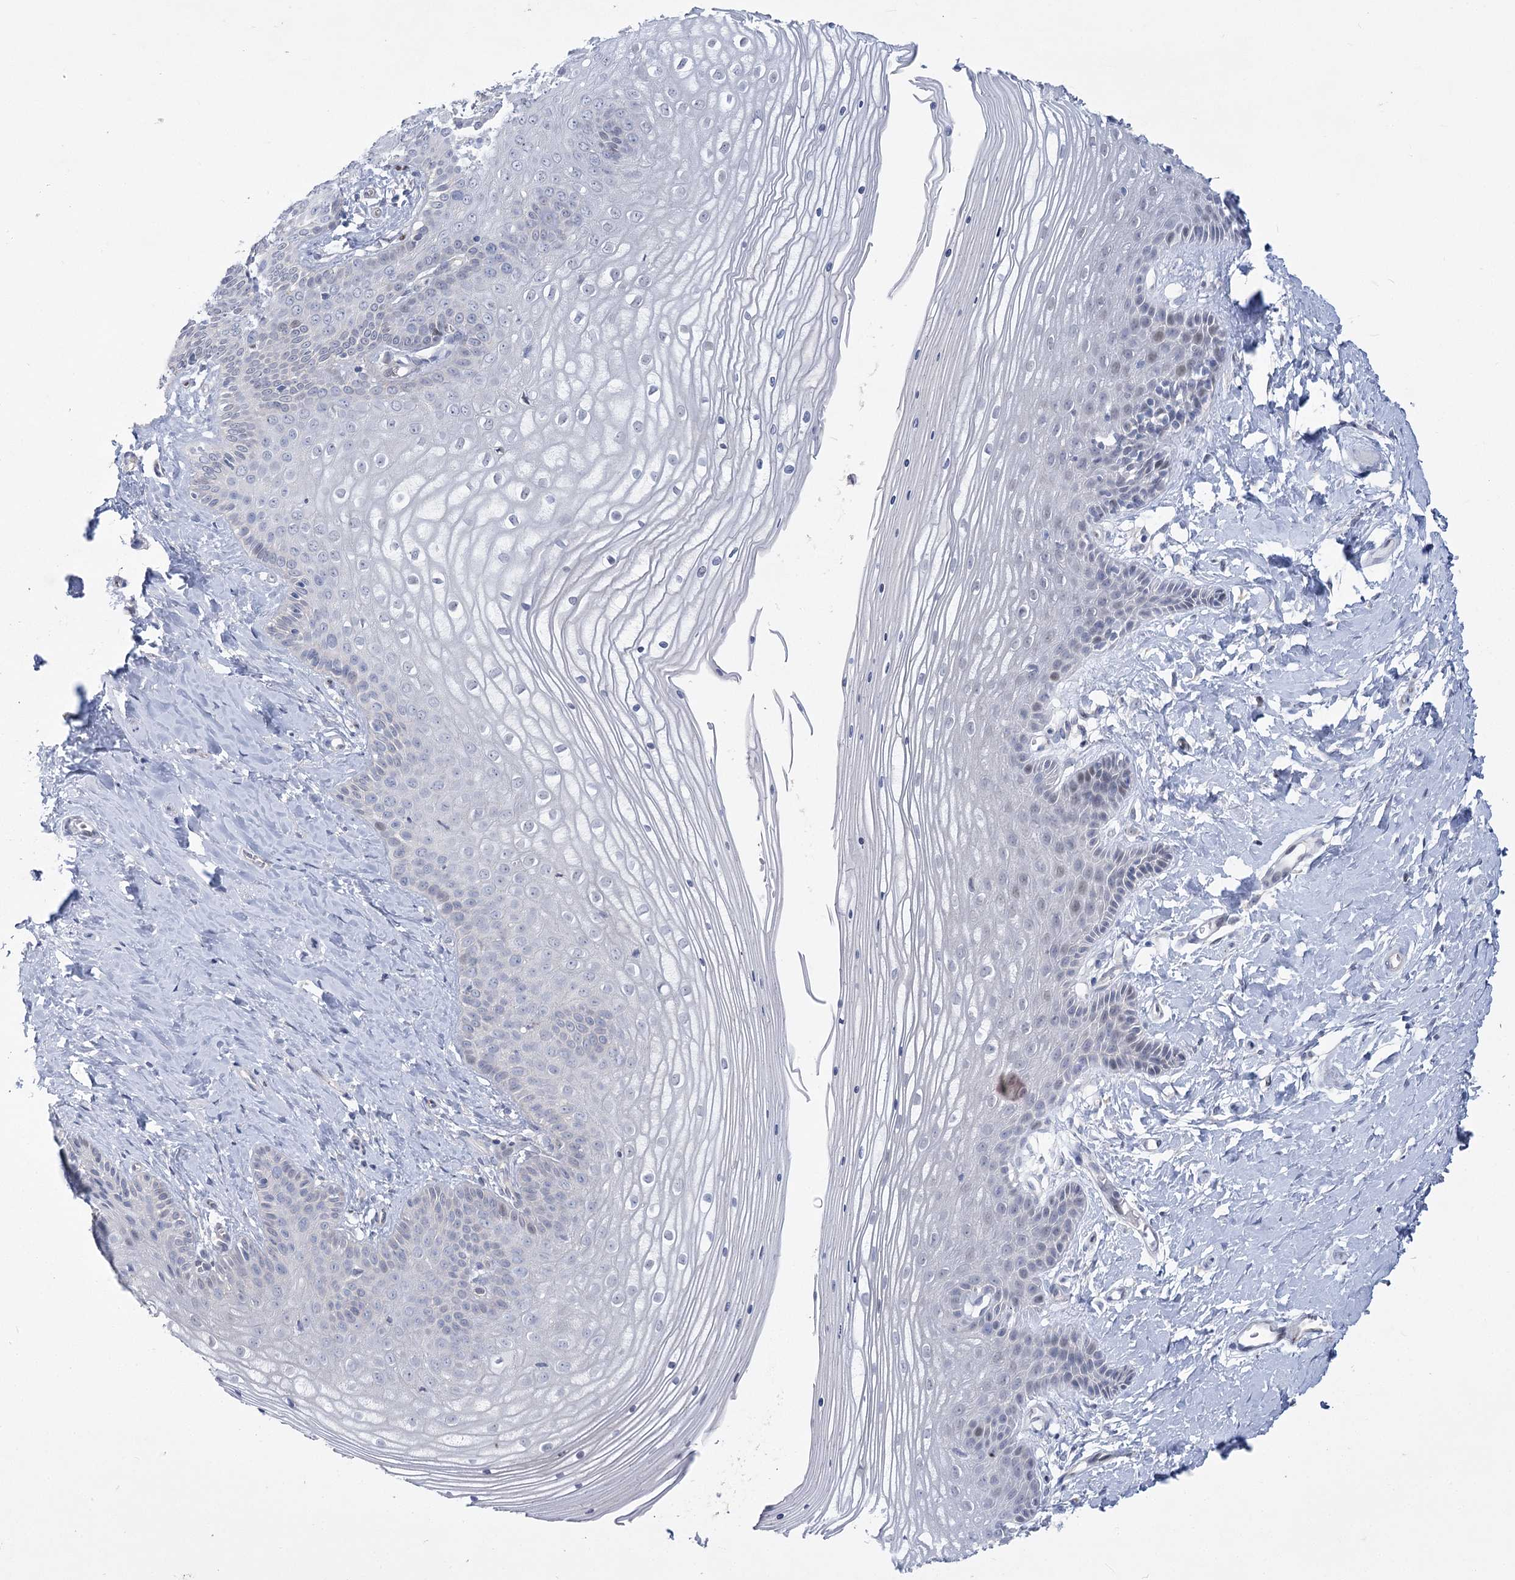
{"staining": {"intensity": "negative", "quantity": "none", "location": "none"}, "tissue": "vagina", "cell_type": "Squamous epithelial cells", "image_type": "normal", "snomed": [{"axis": "morphology", "description": "Normal tissue, NOS"}, {"axis": "topography", "description": "Vagina"}, {"axis": "topography", "description": "Cervix"}], "caption": "A micrograph of vagina stained for a protein demonstrates no brown staining in squamous epithelial cells. (DAB (3,3'-diaminobenzidine) immunohistochemistry, high magnification).", "gene": "ARSI", "patient": {"sex": "female", "age": 40}}